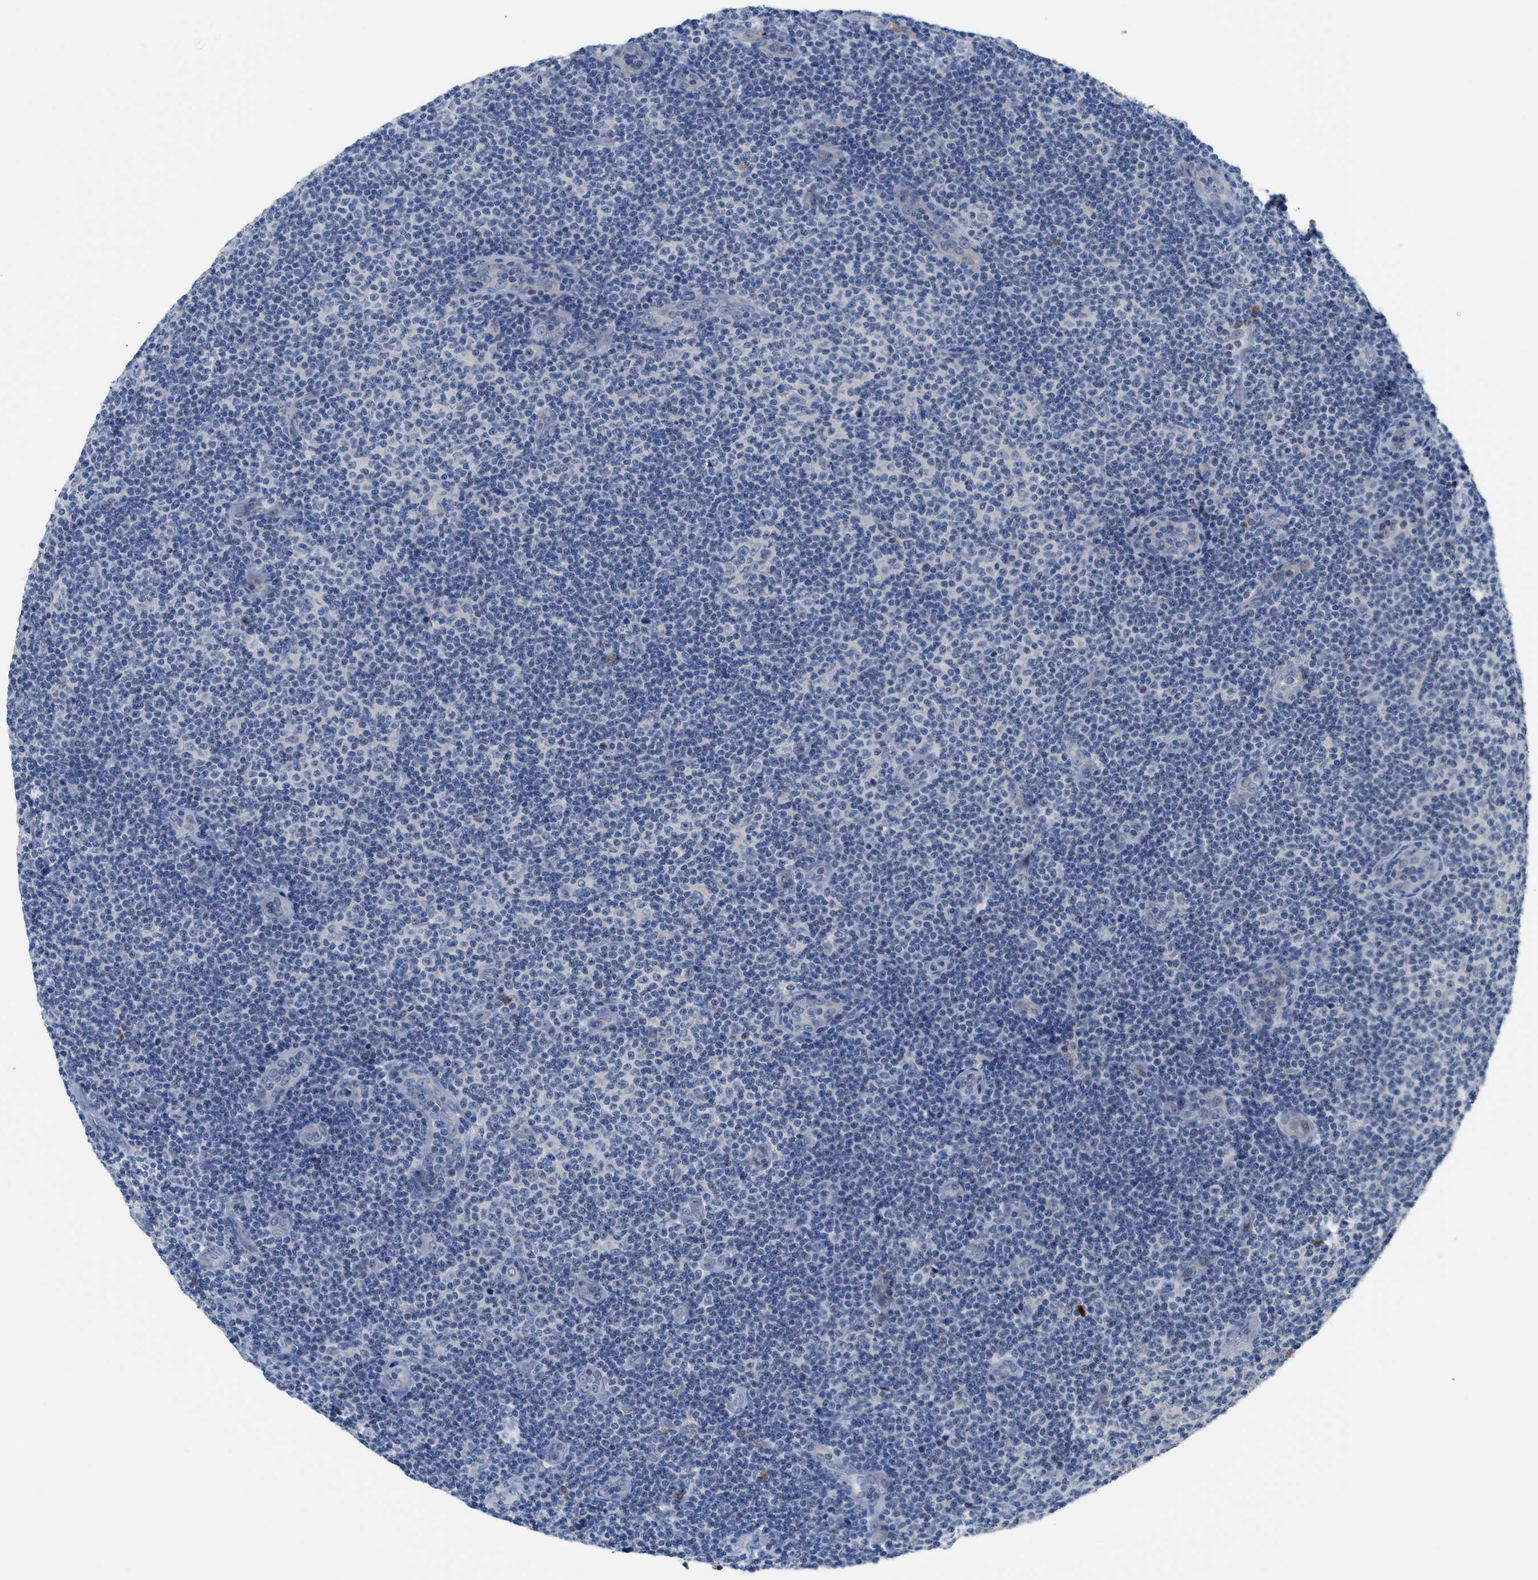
{"staining": {"intensity": "negative", "quantity": "none", "location": "none"}, "tissue": "lymphoma", "cell_type": "Tumor cells", "image_type": "cancer", "snomed": [{"axis": "morphology", "description": "Malignant lymphoma, non-Hodgkin's type, Low grade"}, {"axis": "topography", "description": "Lymph node"}], "caption": "Histopathology image shows no significant protein staining in tumor cells of malignant lymphoma, non-Hodgkin's type (low-grade). (Immunohistochemistry (ihc), brightfield microscopy, high magnification).", "gene": "OR9K2", "patient": {"sex": "male", "age": 83}}